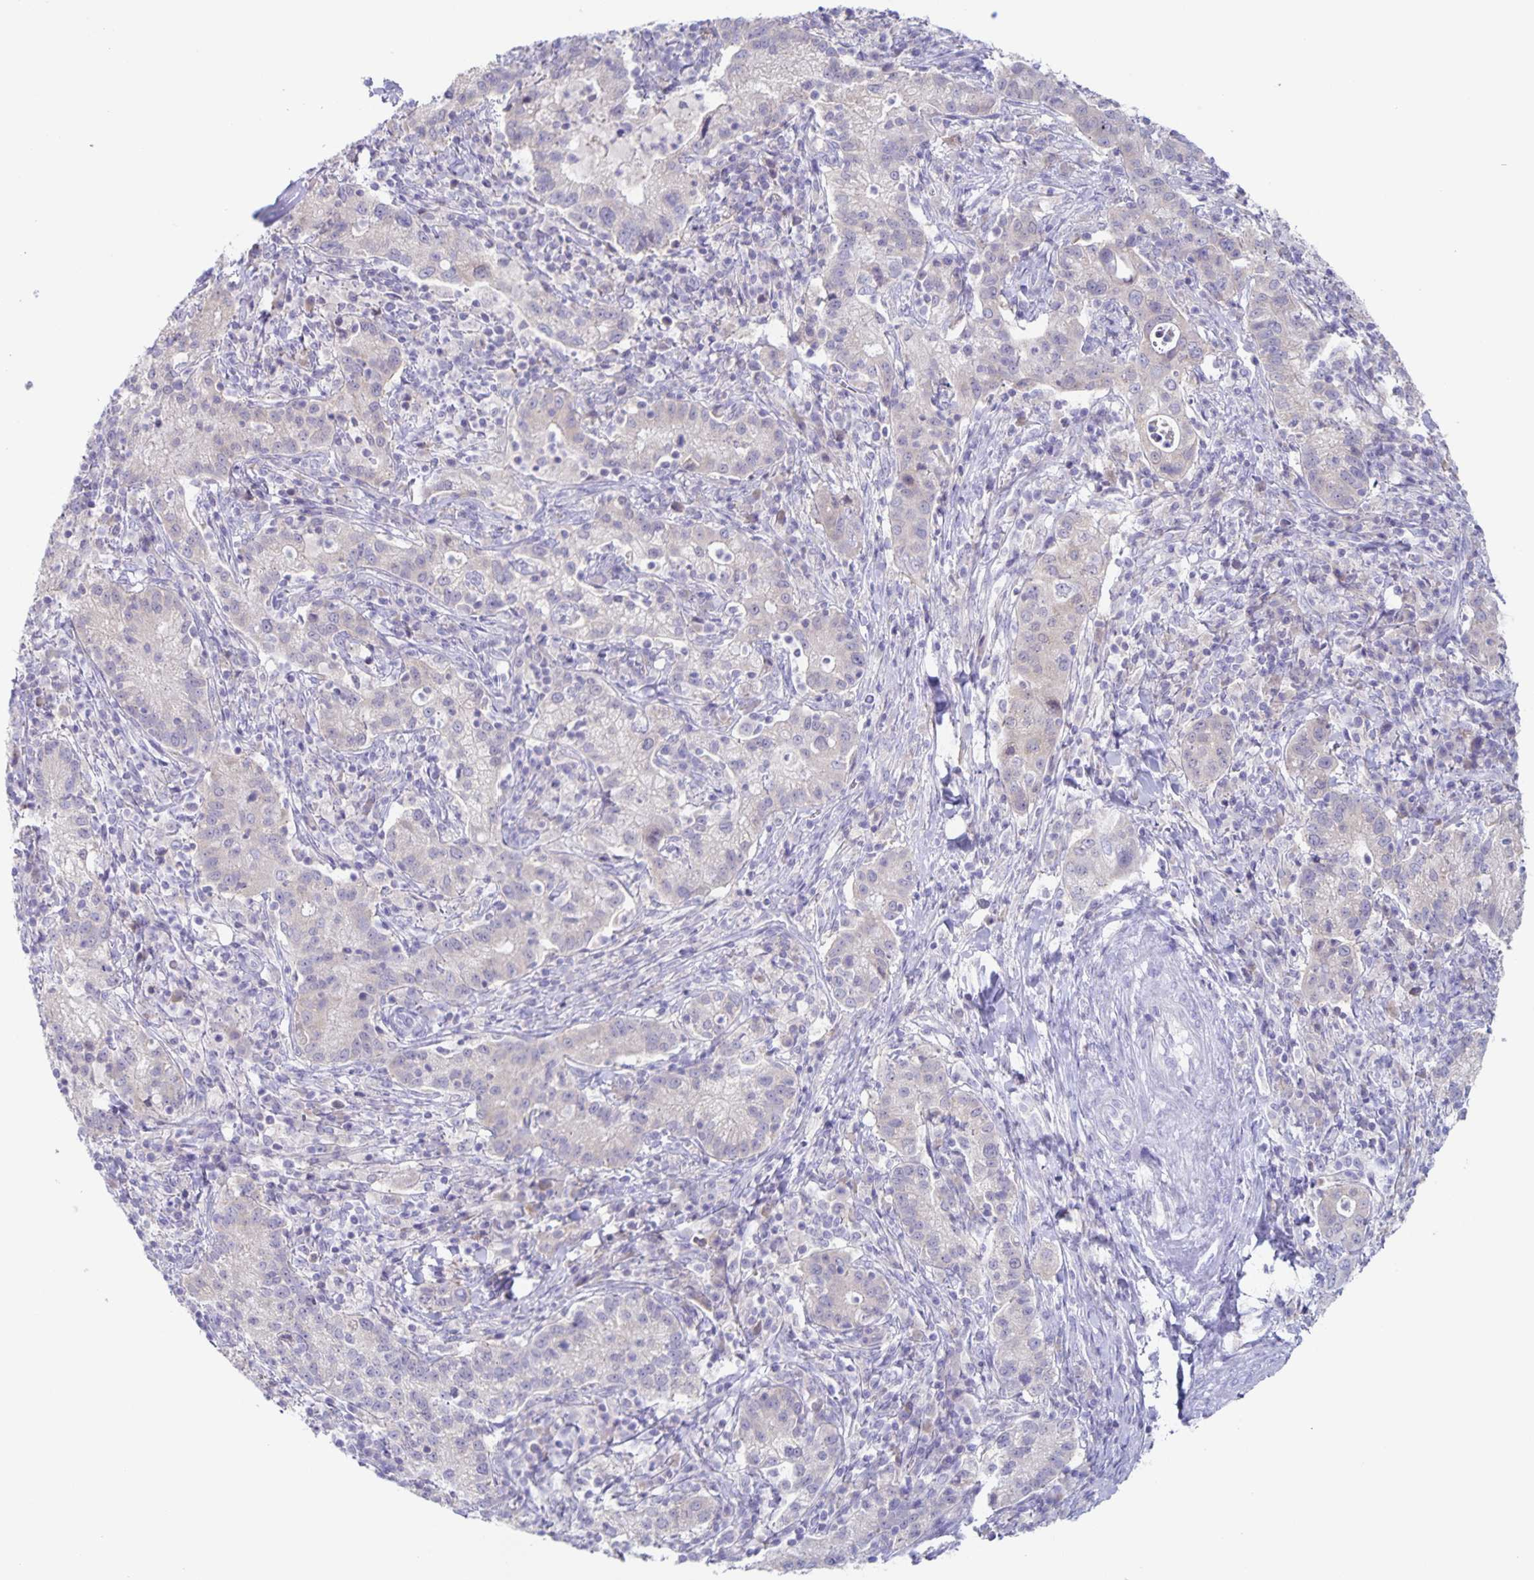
{"staining": {"intensity": "negative", "quantity": "none", "location": "none"}, "tissue": "cervical cancer", "cell_type": "Tumor cells", "image_type": "cancer", "snomed": [{"axis": "morphology", "description": "Normal tissue, NOS"}, {"axis": "morphology", "description": "Adenocarcinoma, NOS"}, {"axis": "topography", "description": "Cervix"}], "caption": "IHC photomicrograph of neoplastic tissue: human adenocarcinoma (cervical) stained with DAB demonstrates no significant protein expression in tumor cells.", "gene": "RPL36A", "patient": {"sex": "female", "age": 44}}